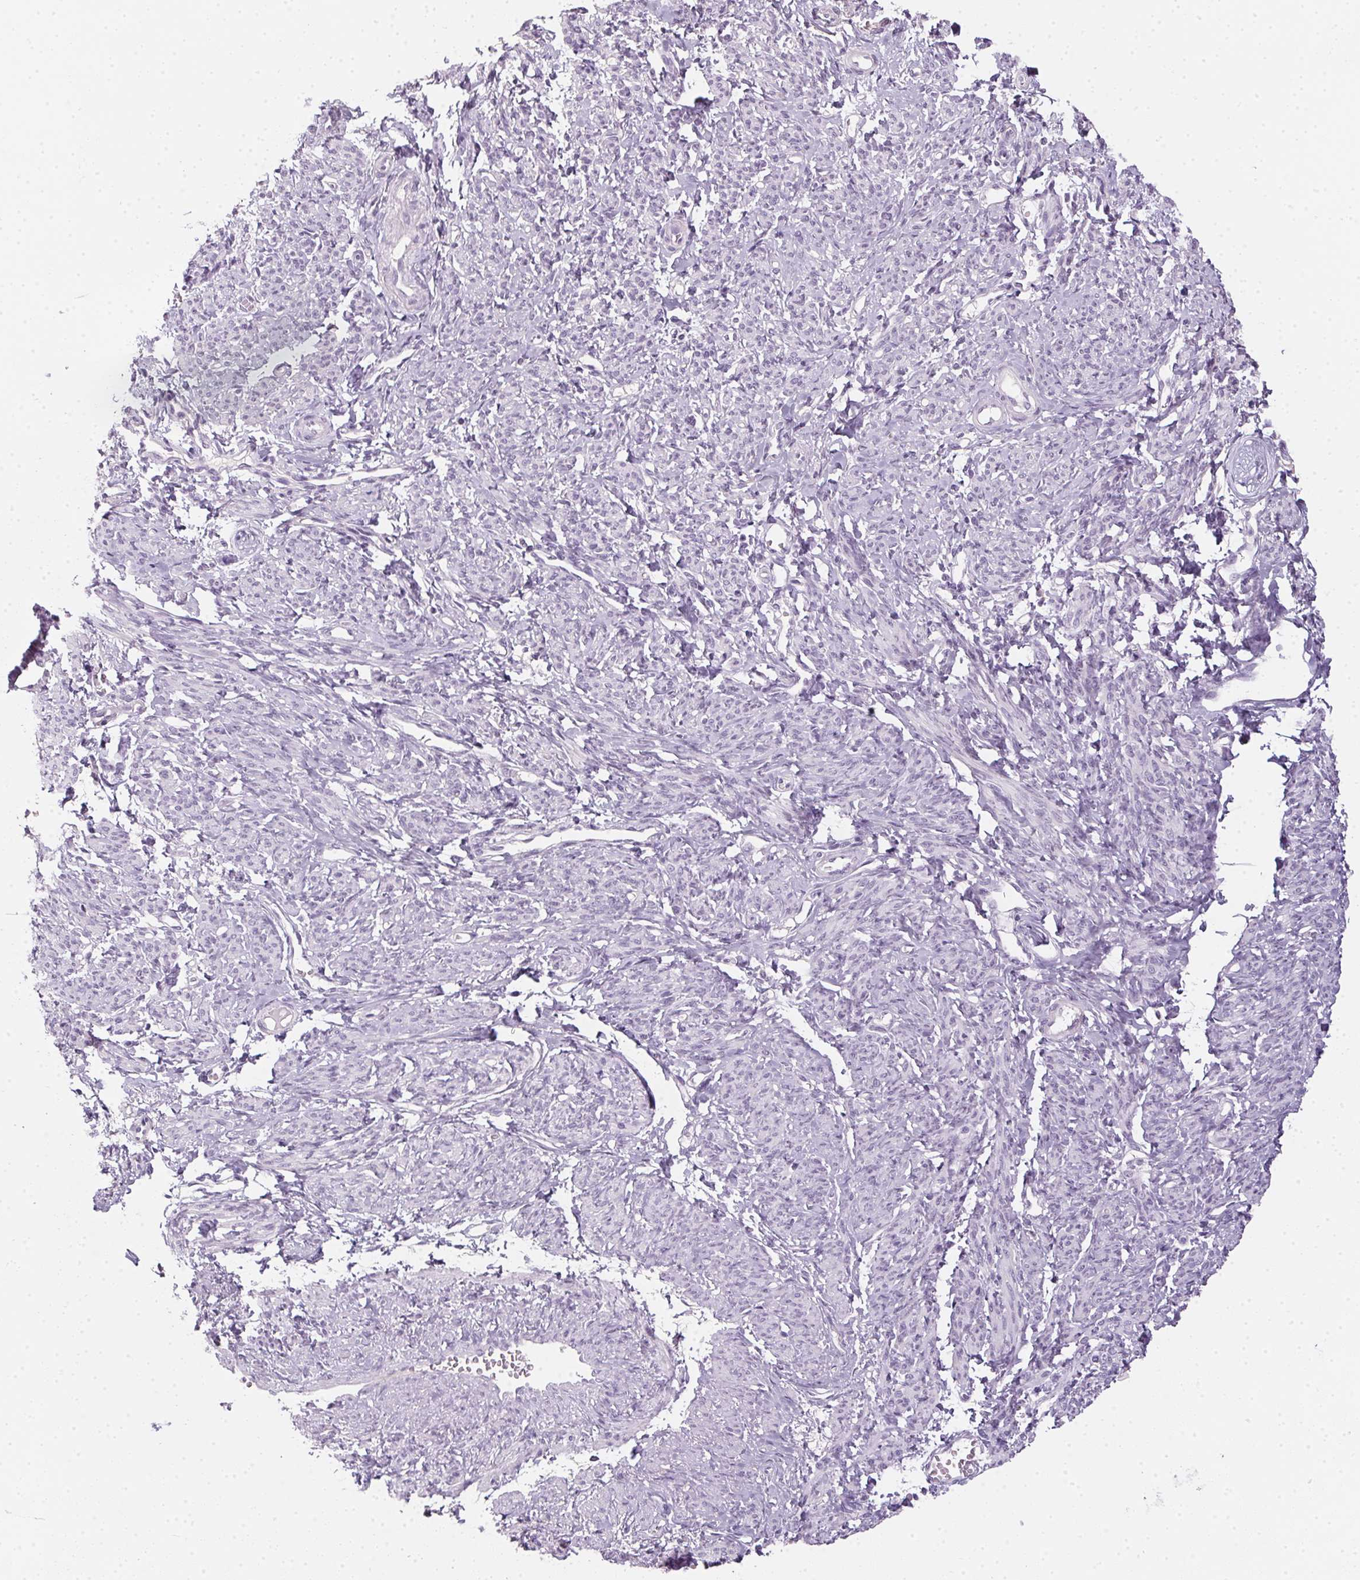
{"staining": {"intensity": "negative", "quantity": "none", "location": "none"}, "tissue": "smooth muscle", "cell_type": "Smooth muscle cells", "image_type": "normal", "snomed": [{"axis": "morphology", "description": "Normal tissue, NOS"}, {"axis": "topography", "description": "Smooth muscle"}], "caption": "The histopathology image demonstrates no staining of smooth muscle cells in unremarkable smooth muscle. Nuclei are stained in blue.", "gene": "TMEM72", "patient": {"sex": "female", "age": 65}}